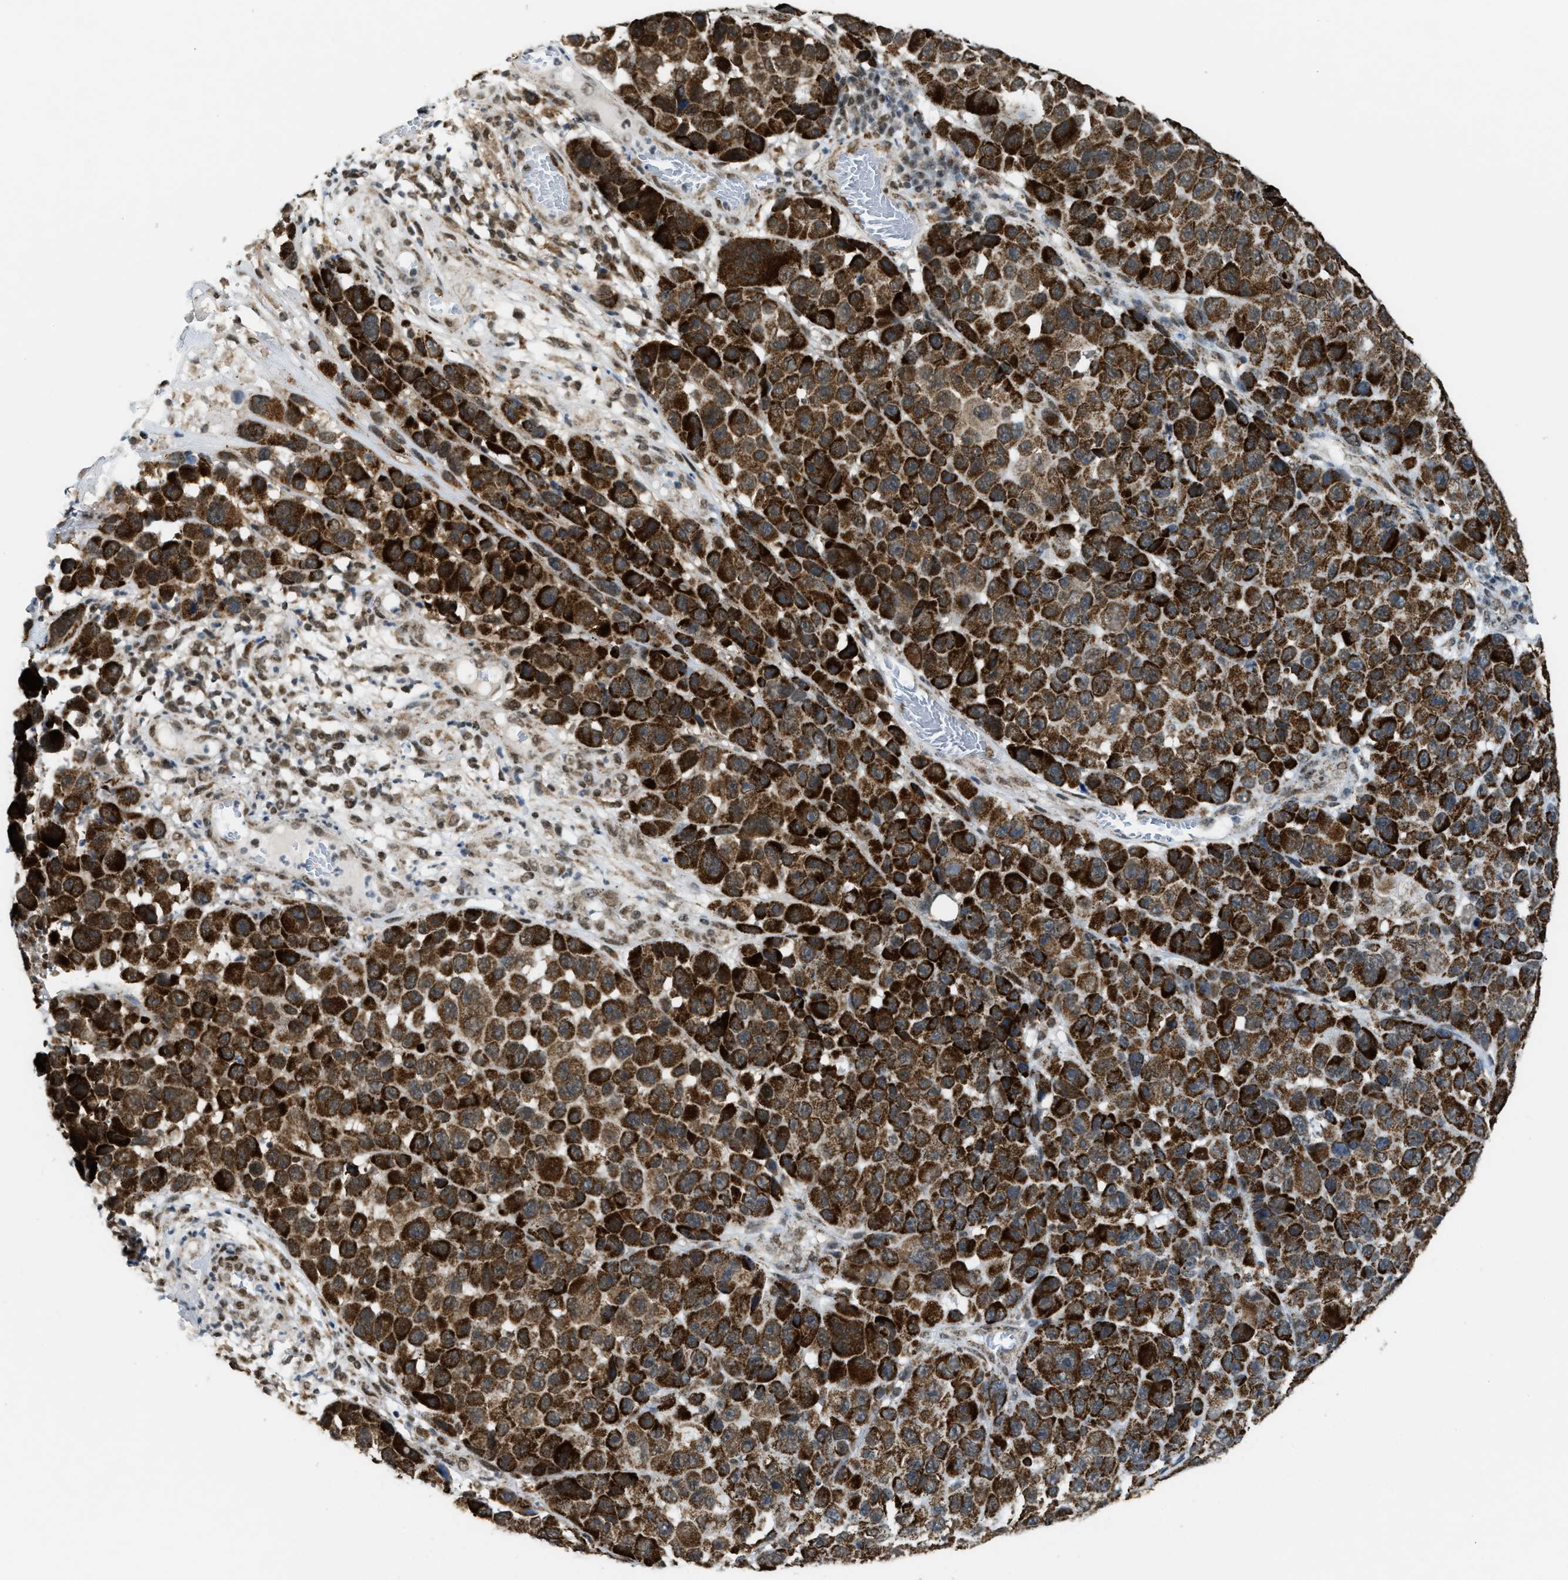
{"staining": {"intensity": "strong", "quantity": ">75%", "location": "cytoplasmic/membranous"}, "tissue": "melanoma", "cell_type": "Tumor cells", "image_type": "cancer", "snomed": [{"axis": "morphology", "description": "Malignant melanoma, NOS"}, {"axis": "topography", "description": "Skin"}], "caption": "The image demonstrates staining of melanoma, revealing strong cytoplasmic/membranous protein expression (brown color) within tumor cells.", "gene": "HIBADH", "patient": {"sex": "male", "age": 53}}